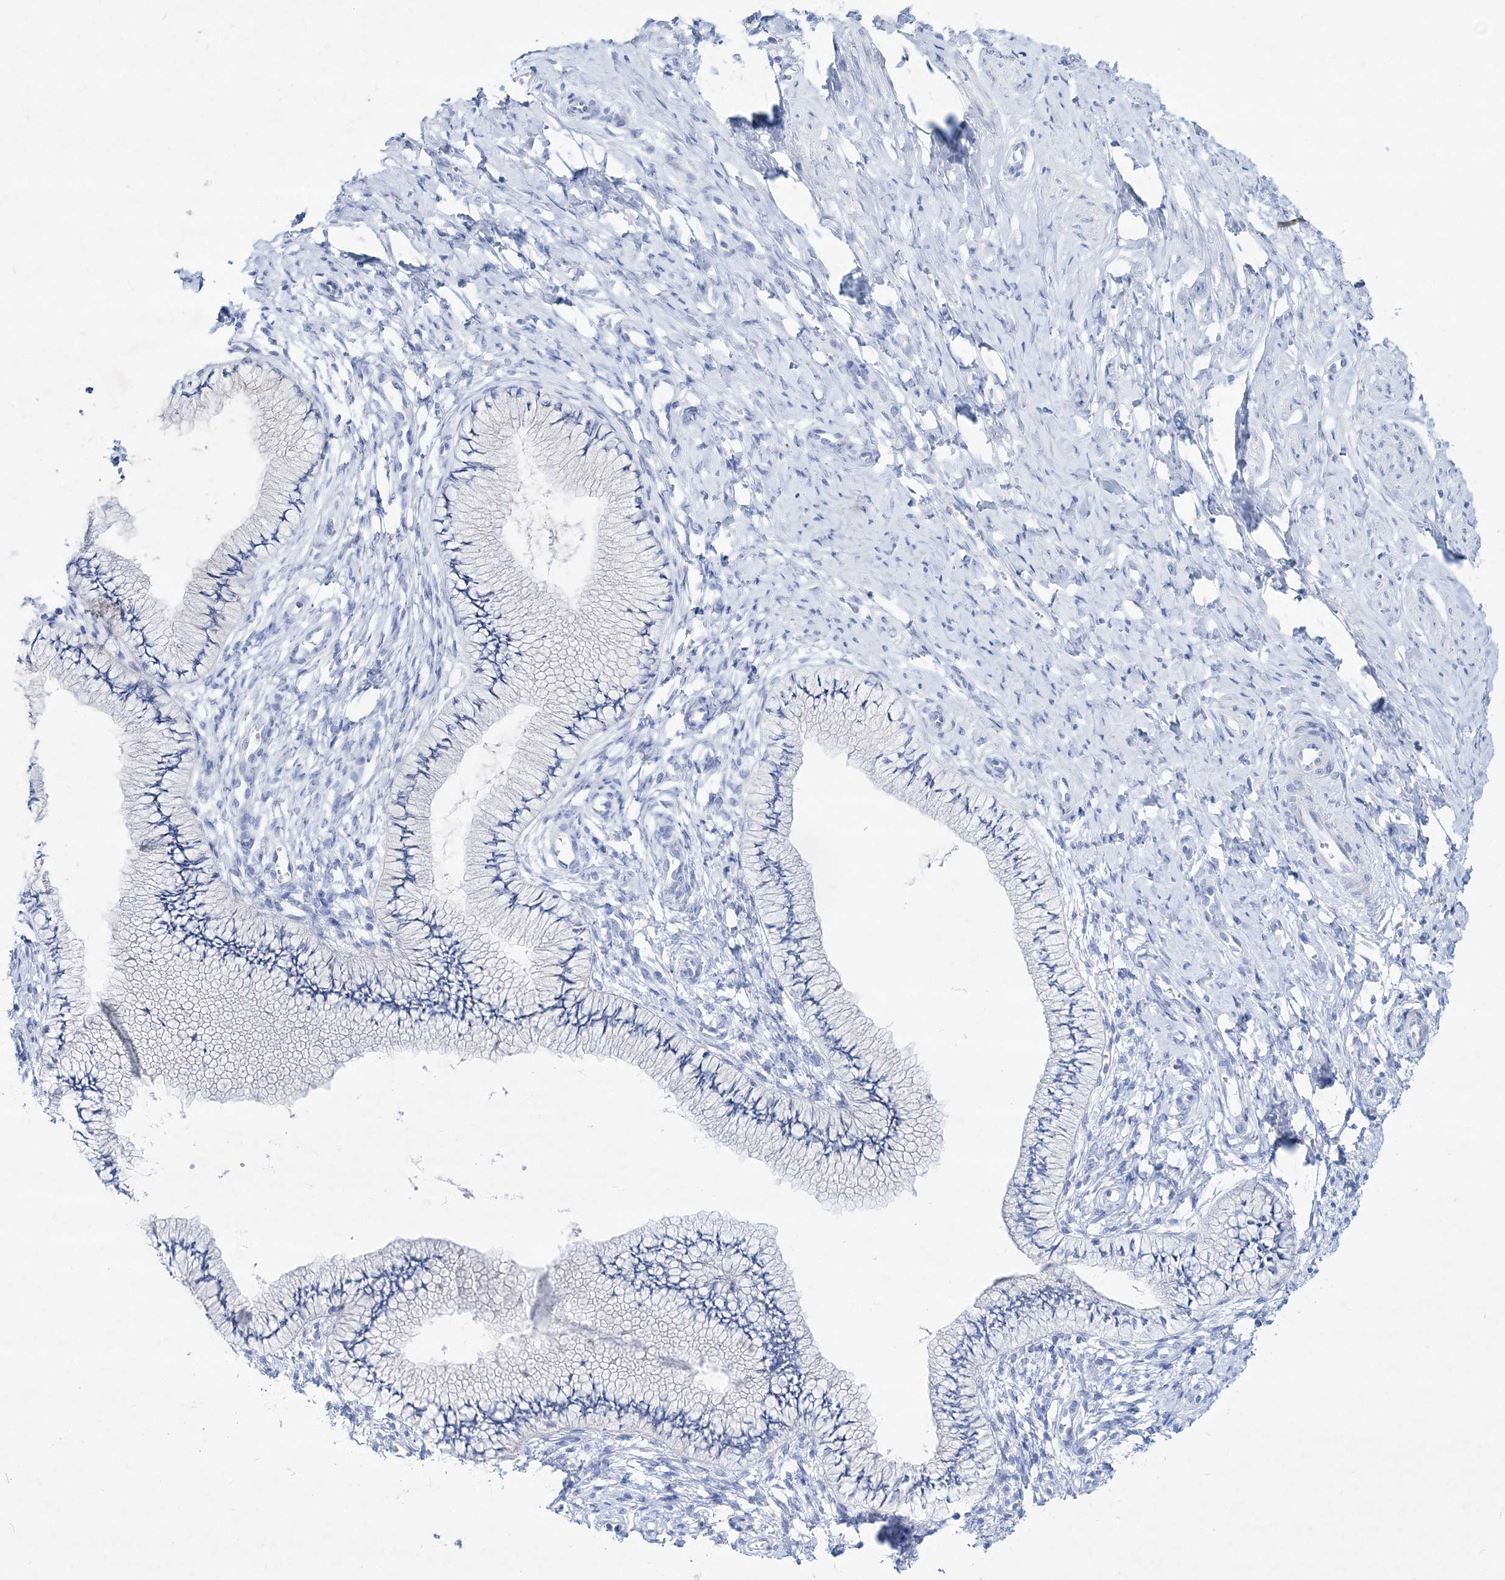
{"staining": {"intensity": "negative", "quantity": "none", "location": "none"}, "tissue": "cervix", "cell_type": "Glandular cells", "image_type": "normal", "snomed": [{"axis": "morphology", "description": "Normal tissue, NOS"}, {"axis": "topography", "description": "Cervix"}], "caption": "This is a histopathology image of immunohistochemistry (IHC) staining of benign cervix, which shows no positivity in glandular cells. (Brightfield microscopy of DAB (3,3'-diaminobenzidine) immunohistochemistry (IHC) at high magnification).", "gene": "SPINK7", "patient": {"sex": "female", "age": 36}}